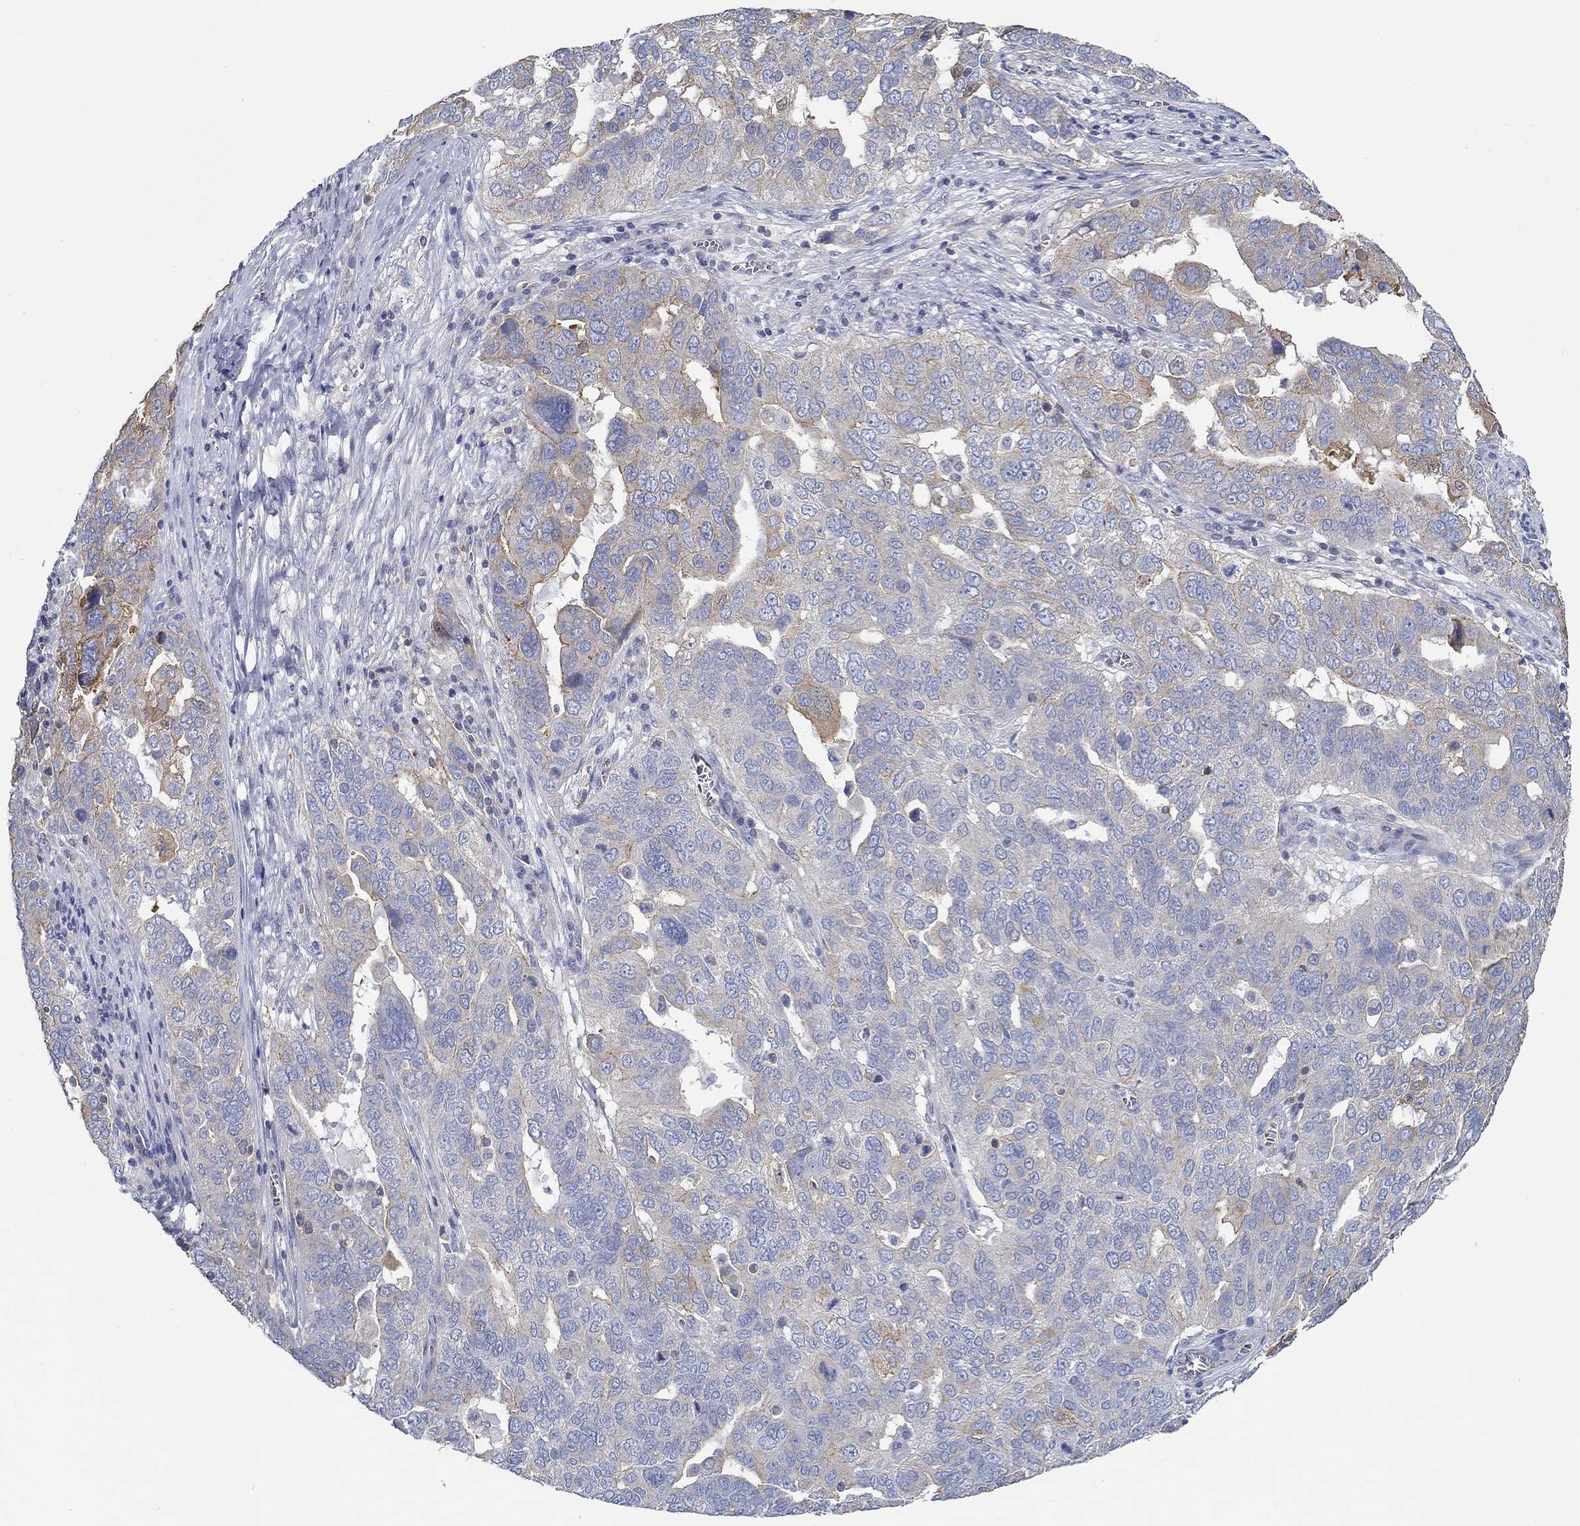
{"staining": {"intensity": "weak", "quantity": "<25%", "location": "cytoplasmic/membranous"}, "tissue": "ovarian cancer", "cell_type": "Tumor cells", "image_type": "cancer", "snomed": [{"axis": "morphology", "description": "Carcinoma, endometroid"}, {"axis": "topography", "description": "Soft tissue"}, {"axis": "topography", "description": "Ovary"}], "caption": "A high-resolution micrograph shows immunohistochemistry staining of ovarian cancer (endometroid carcinoma), which shows no significant expression in tumor cells.", "gene": "BBOF1", "patient": {"sex": "female", "age": 52}}